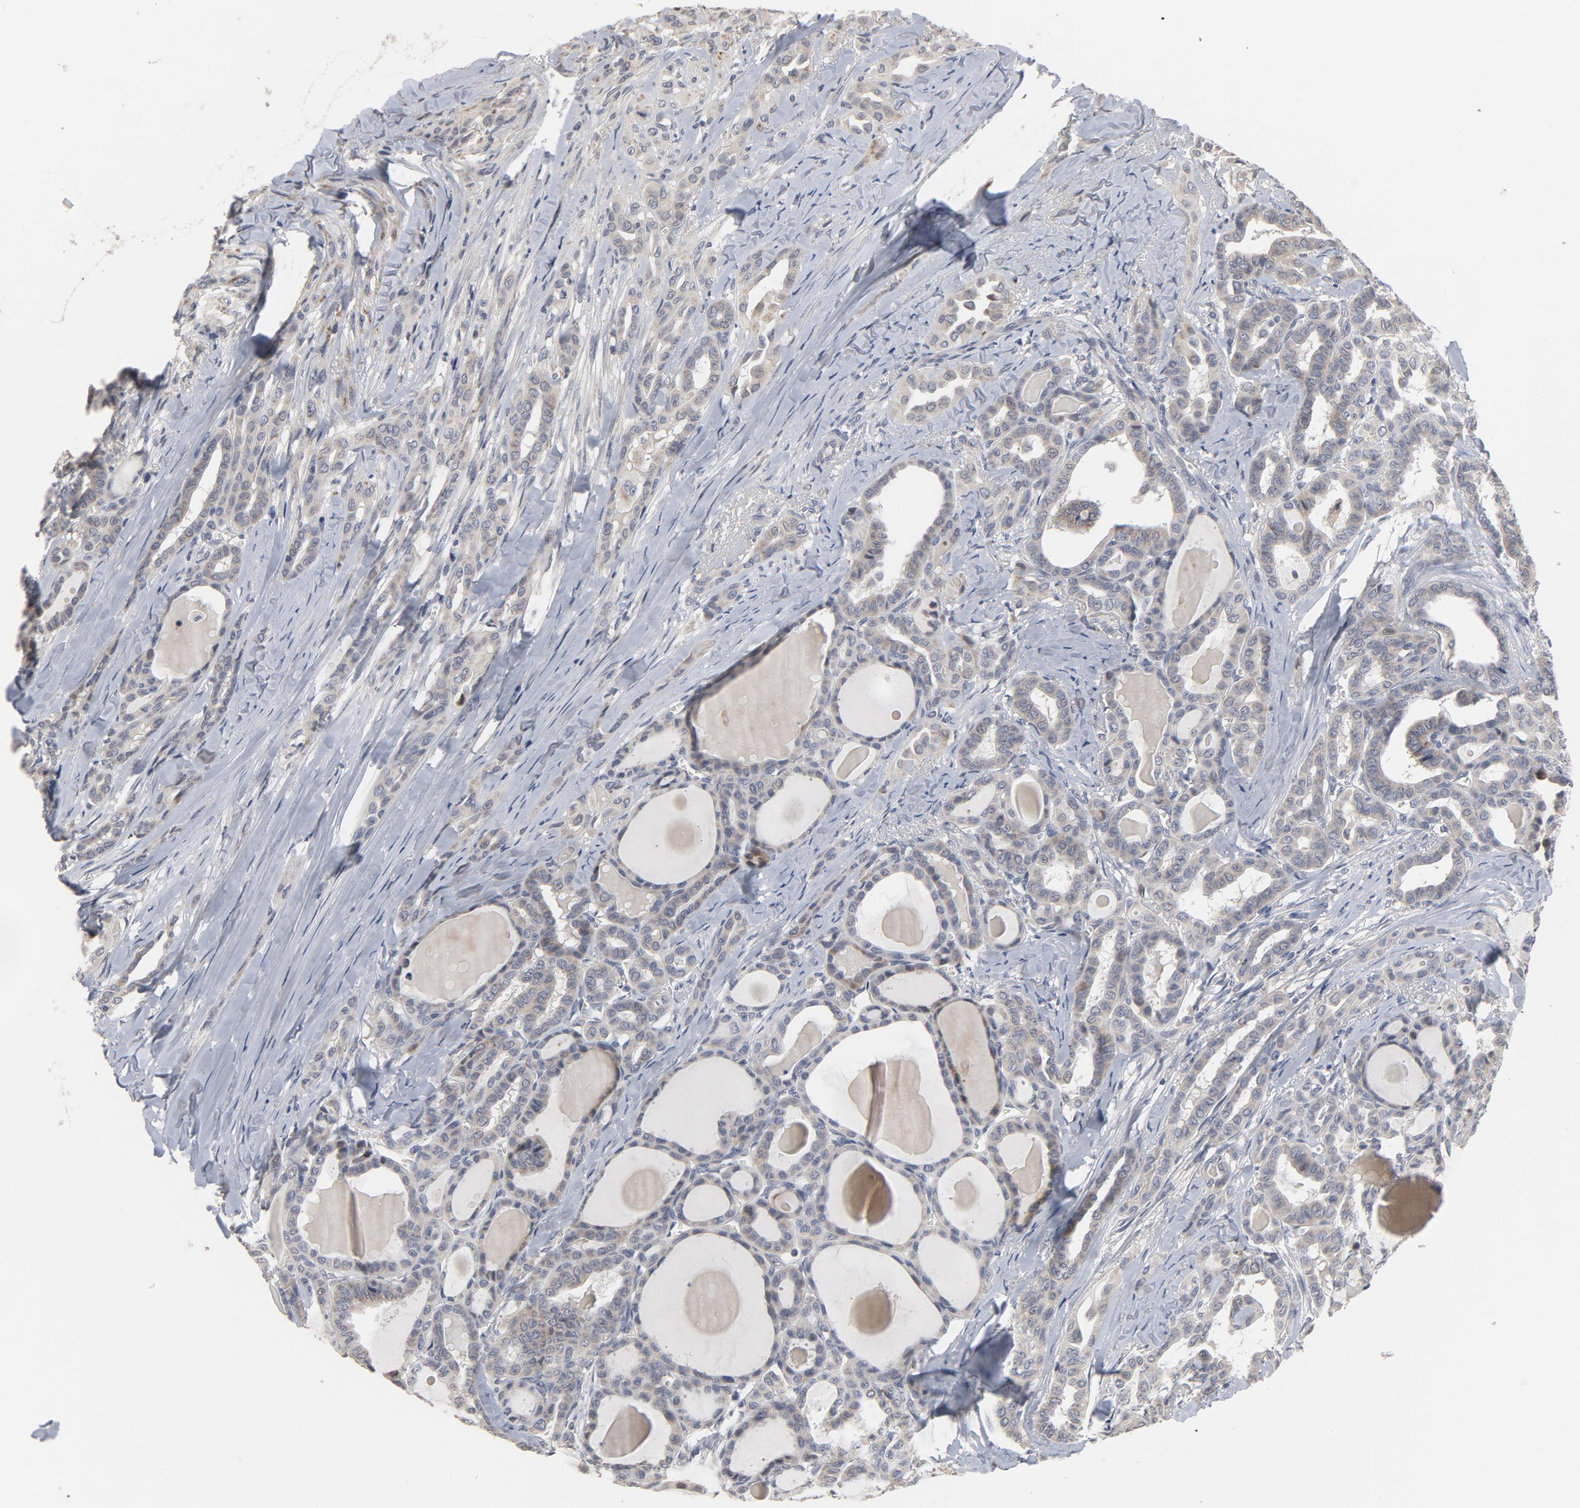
{"staining": {"intensity": "moderate", "quantity": "<25%", "location": "cytoplasmic/membranous"}, "tissue": "thyroid cancer", "cell_type": "Tumor cells", "image_type": "cancer", "snomed": [{"axis": "morphology", "description": "Carcinoma, NOS"}, {"axis": "topography", "description": "Thyroid gland"}], "caption": "Tumor cells show moderate cytoplasmic/membranous expression in approximately <25% of cells in carcinoma (thyroid). The staining is performed using DAB brown chromogen to label protein expression. The nuclei are counter-stained blue using hematoxylin.", "gene": "PPP1R1B", "patient": {"sex": "female", "age": 91}}